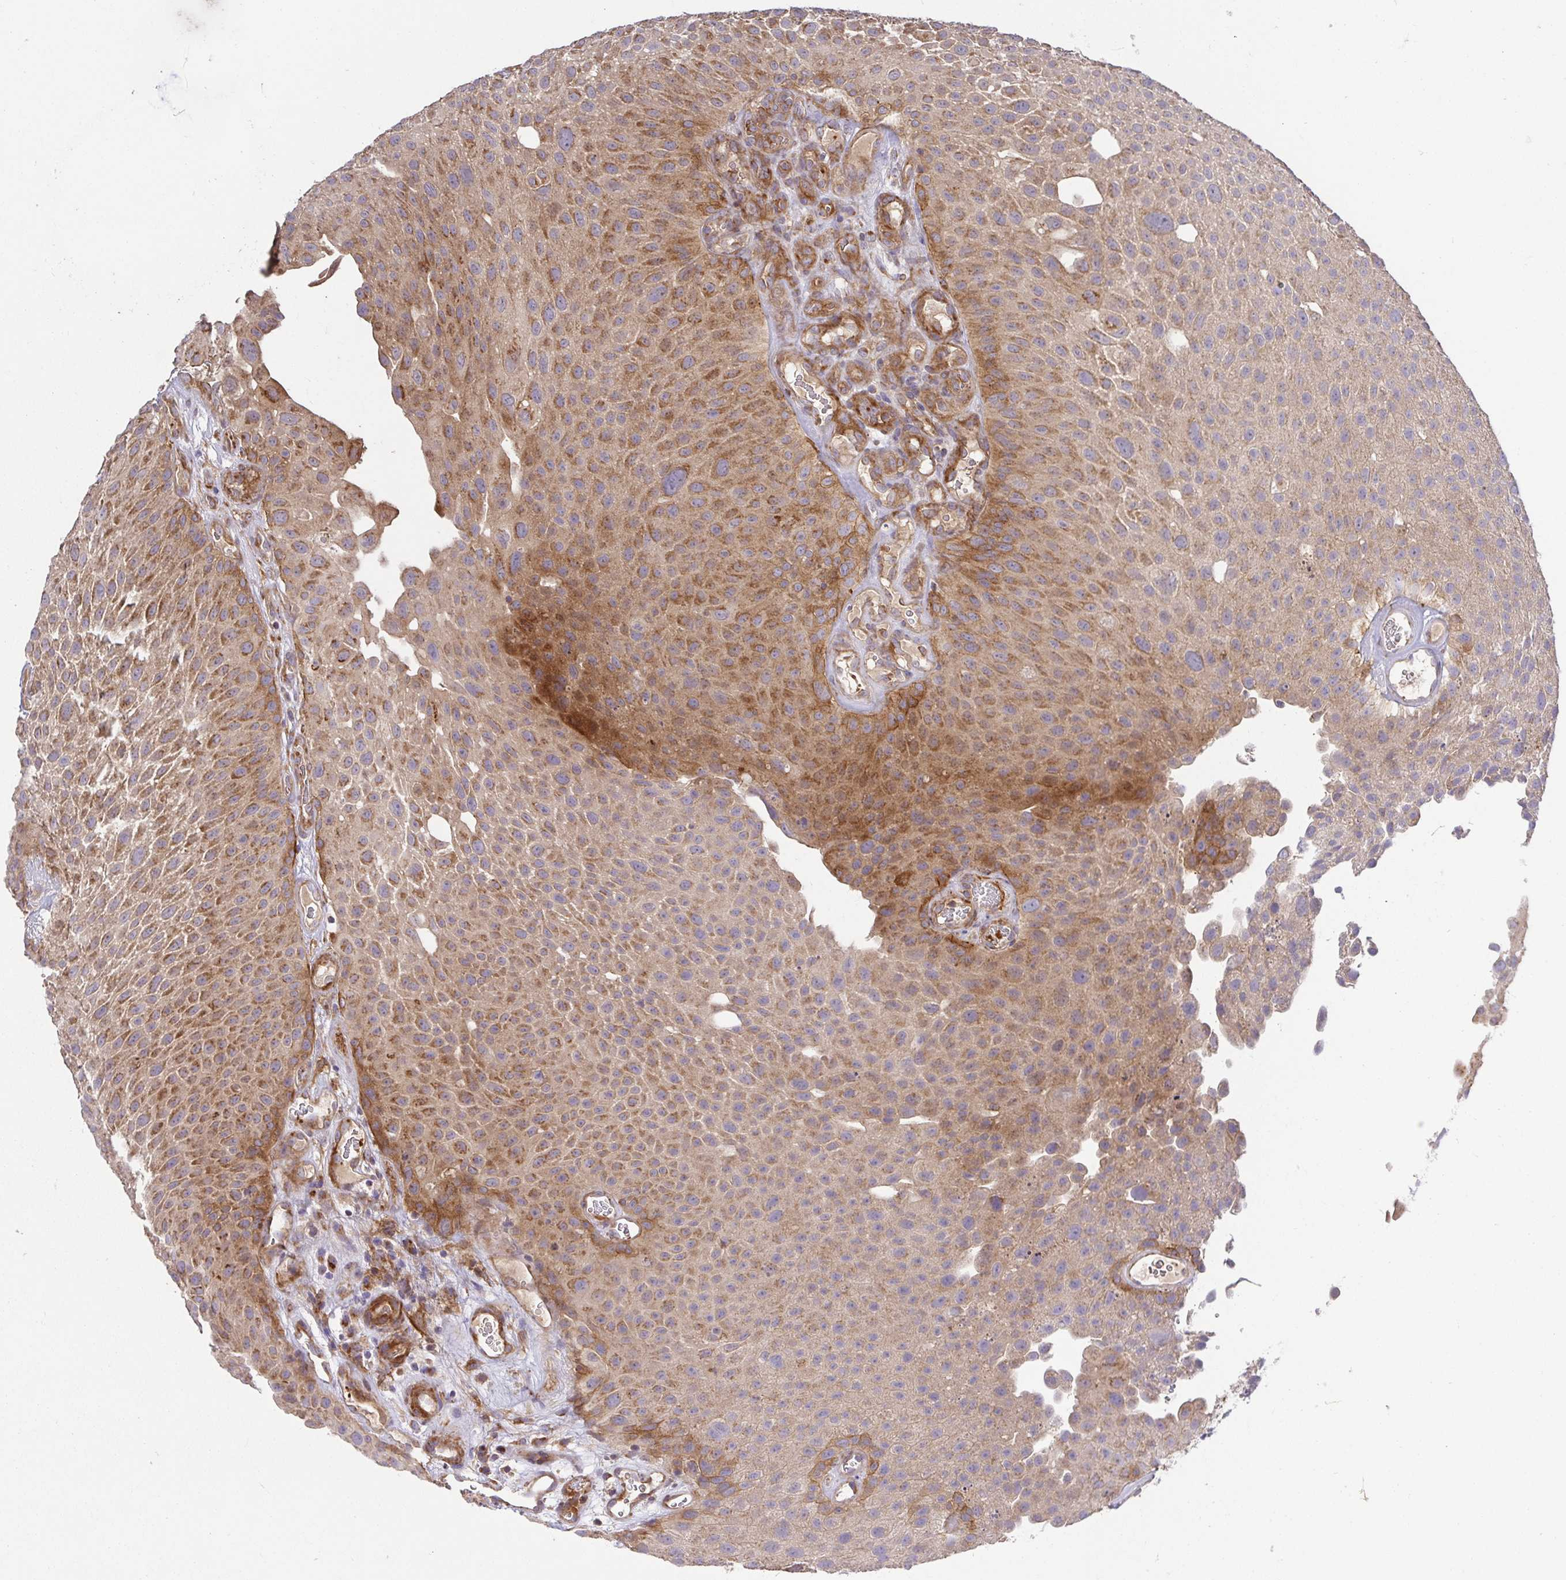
{"staining": {"intensity": "moderate", "quantity": ">75%", "location": "cytoplasmic/membranous"}, "tissue": "urothelial cancer", "cell_type": "Tumor cells", "image_type": "cancer", "snomed": [{"axis": "morphology", "description": "Urothelial carcinoma, Low grade"}, {"axis": "topography", "description": "Urinary bladder"}], "caption": "Brown immunohistochemical staining in human low-grade urothelial carcinoma shows moderate cytoplasmic/membranous positivity in approximately >75% of tumor cells. The staining was performed using DAB (3,3'-diaminobenzidine), with brown indicating positive protein expression. Nuclei are stained blue with hematoxylin.", "gene": "TM9SF4", "patient": {"sex": "male", "age": 72}}